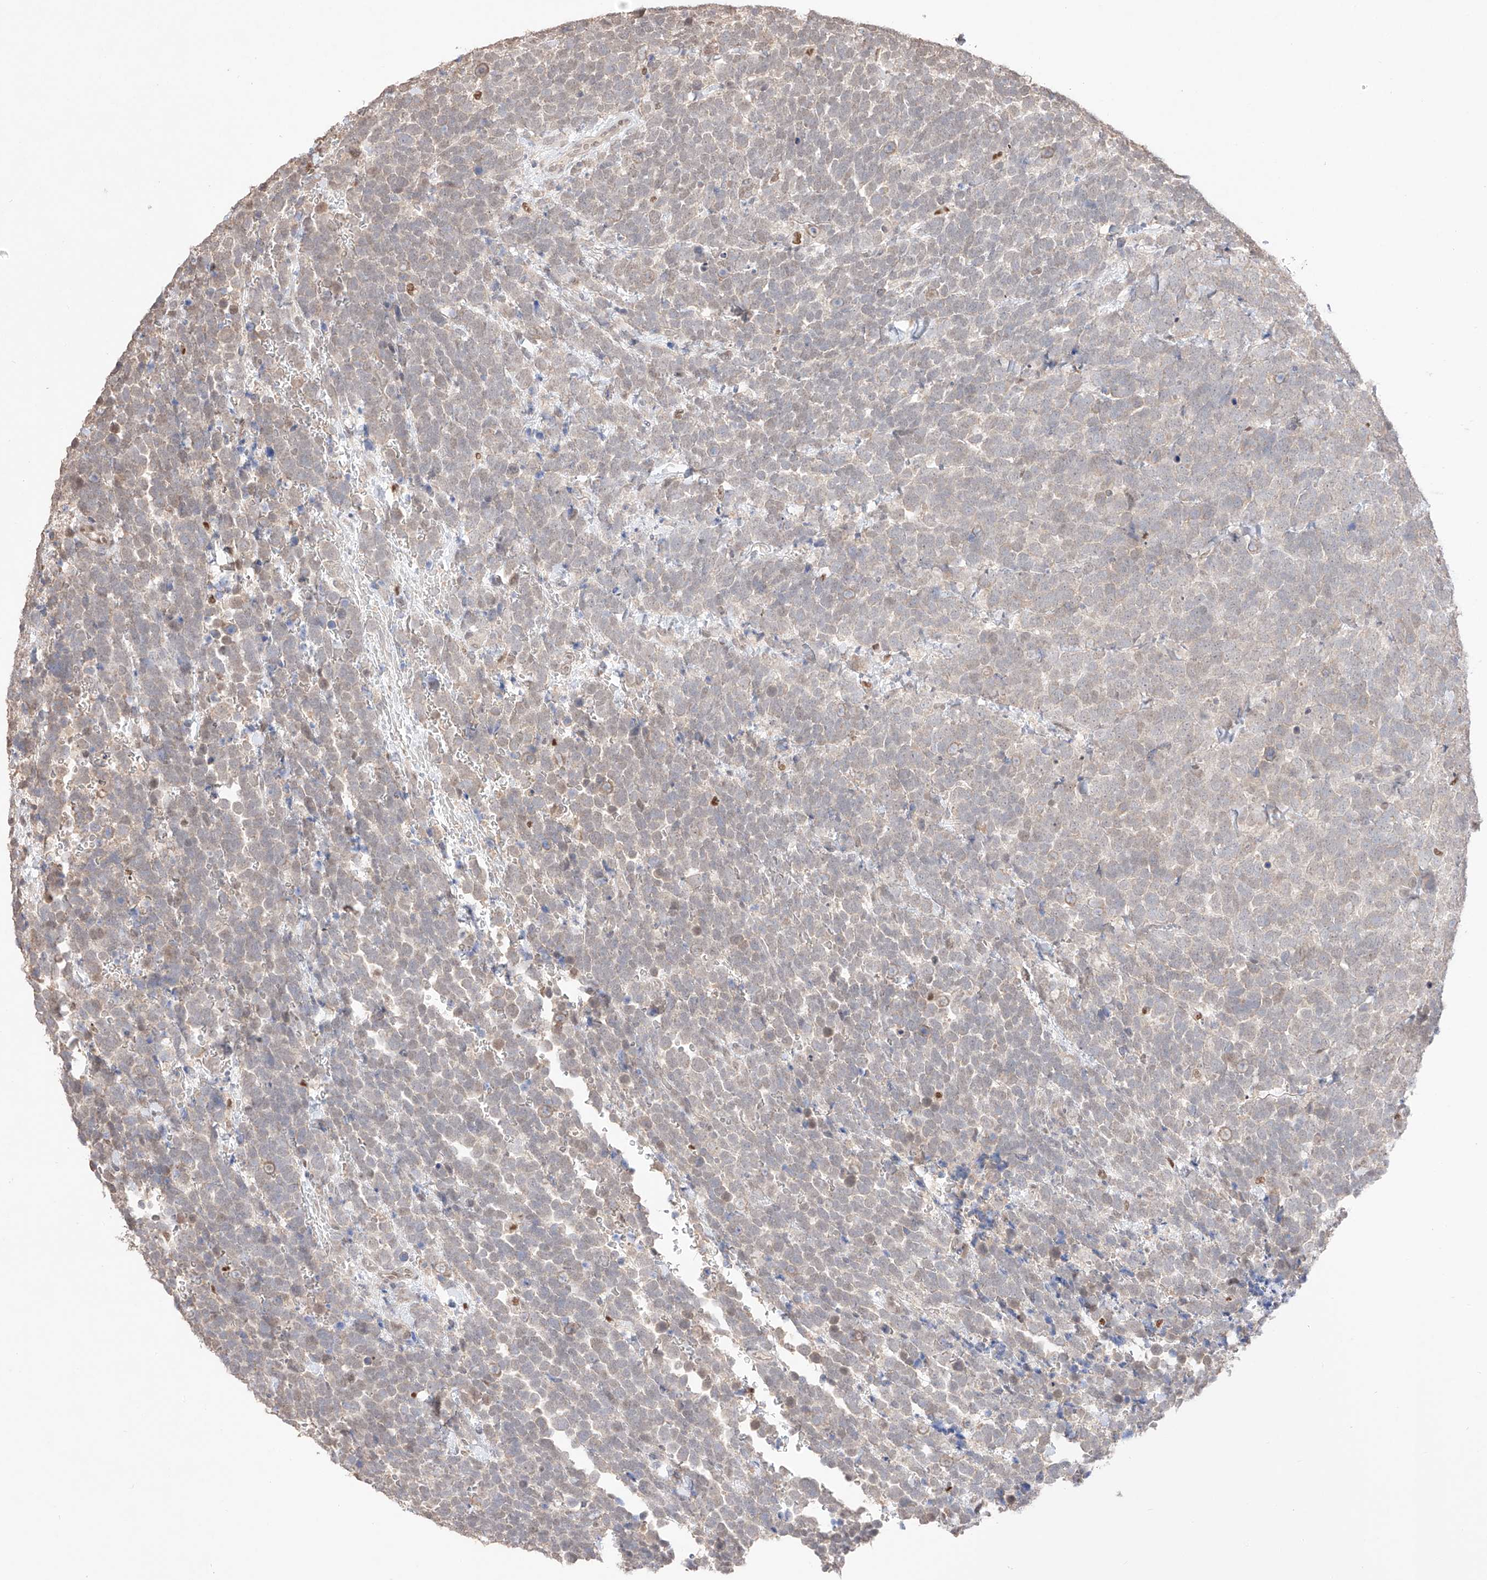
{"staining": {"intensity": "weak", "quantity": "<25%", "location": "nuclear"}, "tissue": "urothelial cancer", "cell_type": "Tumor cells", "image_type": "cancer", "snomed": [{"axis": "morphology", "description": "Urothelial carcinoma, High grade"}, {"axis": "topography", "description": "Urinary bladder"}], "caption": "High power microscopy micrograph of an immunohistochemistry histopathology image of urothelial carcinoma (high-grade), revealing no significant expression in tumor cells.", "gene": "APIP", "patient": {"sex": "female", "age": 82}}